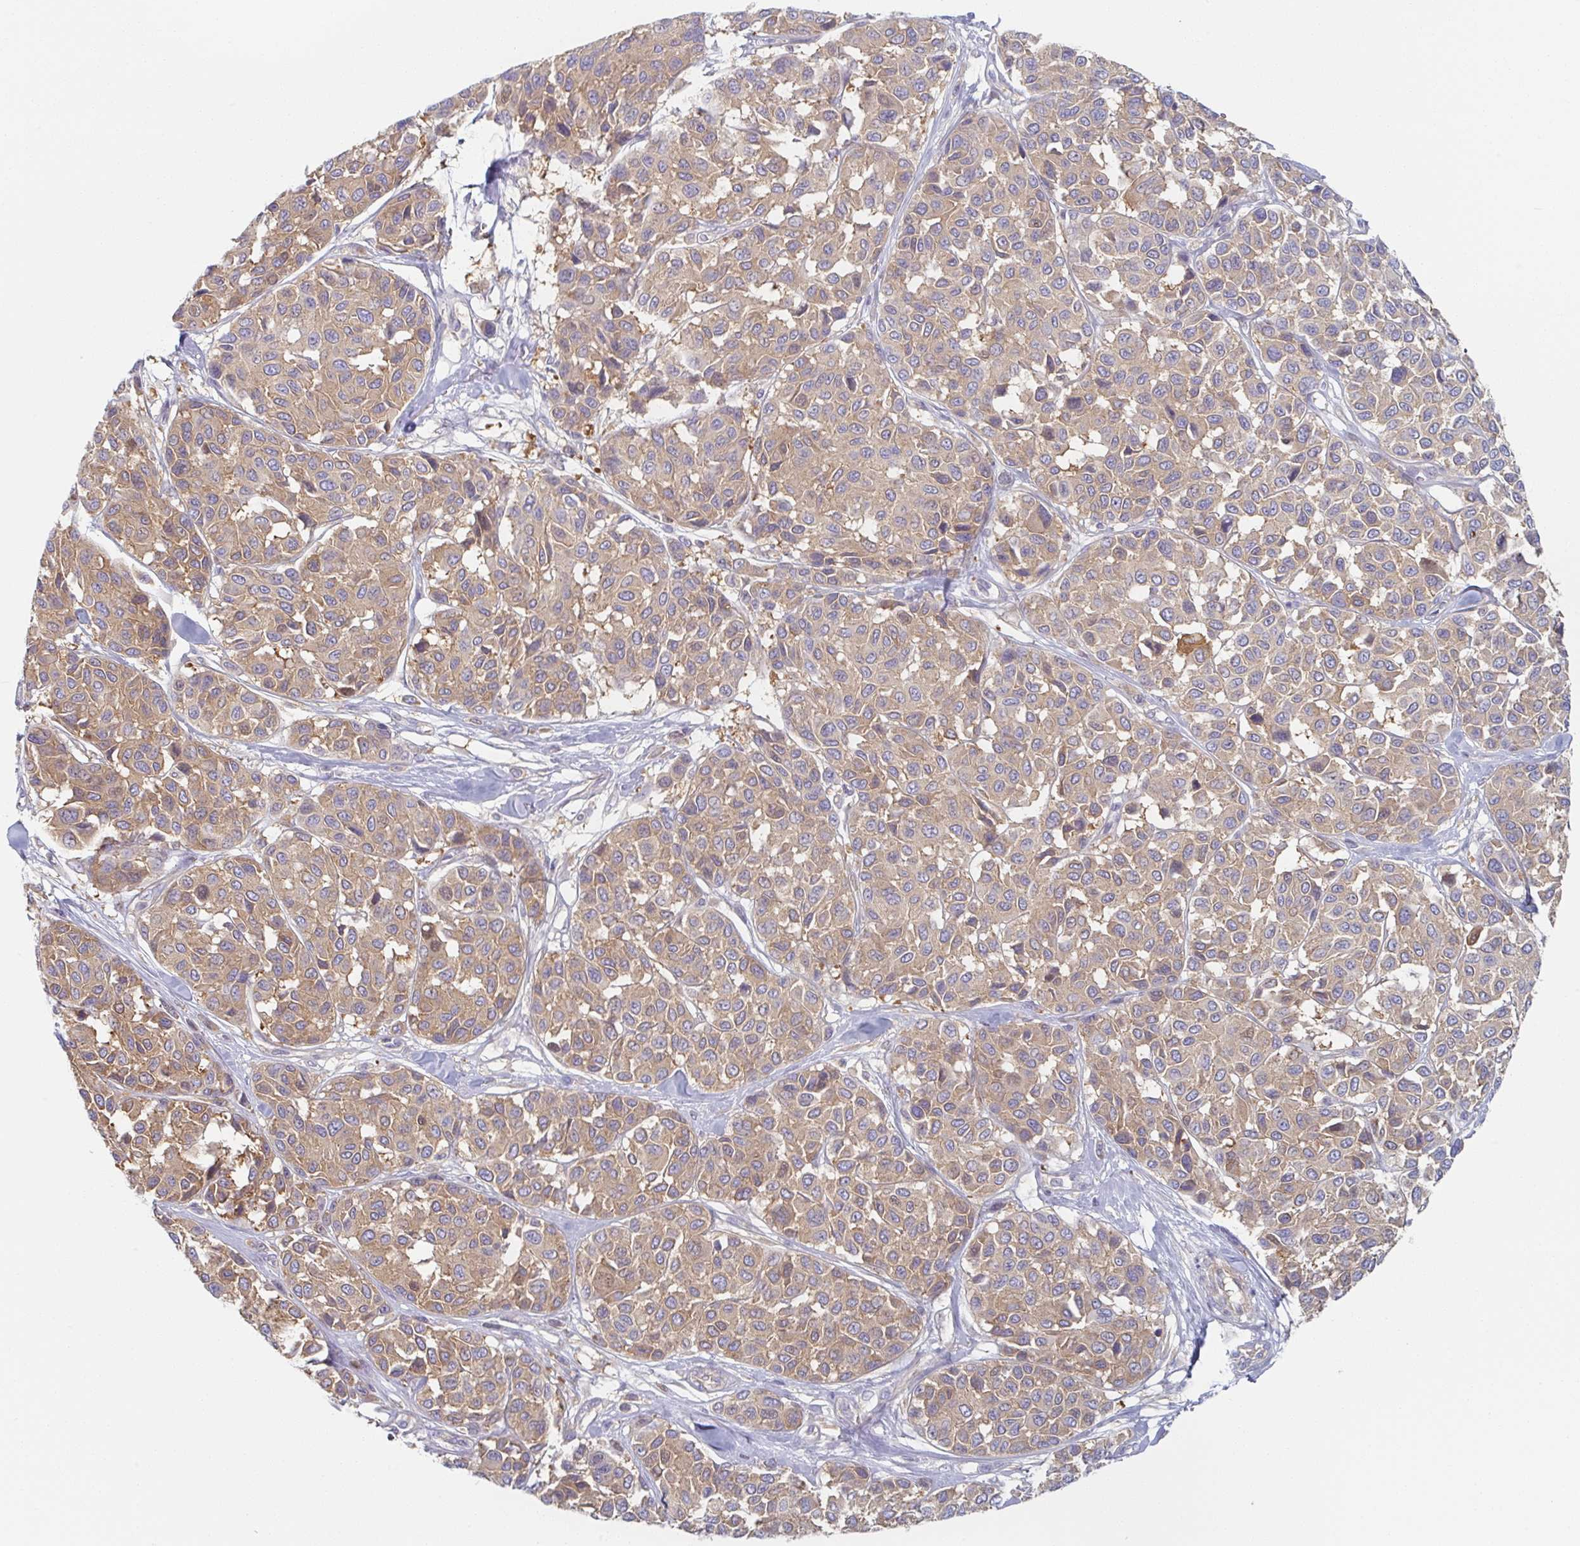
{"staining": {"intensity": "moderate", "quantity": ">75%", "location": "cytoplasmic/membranous"}, "tissue": "melanoma", "cell_type": "Tumor cells", "image_type": "cancer", "snomed": [{"axis": "morphology", "description": "Malignant melanoma, NOS"}, {"axis": "topography", "description": "Skin"}], "caption": "Brown immunohistochemical staining in malignant melanoma demonstrates moderate cytoplasmic/membranous expression in approximately >75% of tumor cells. (IHC, brightfield microscopy, high magnification).", "gene": "AMPD2", "patient": {"sex": "female", "age": 66}}